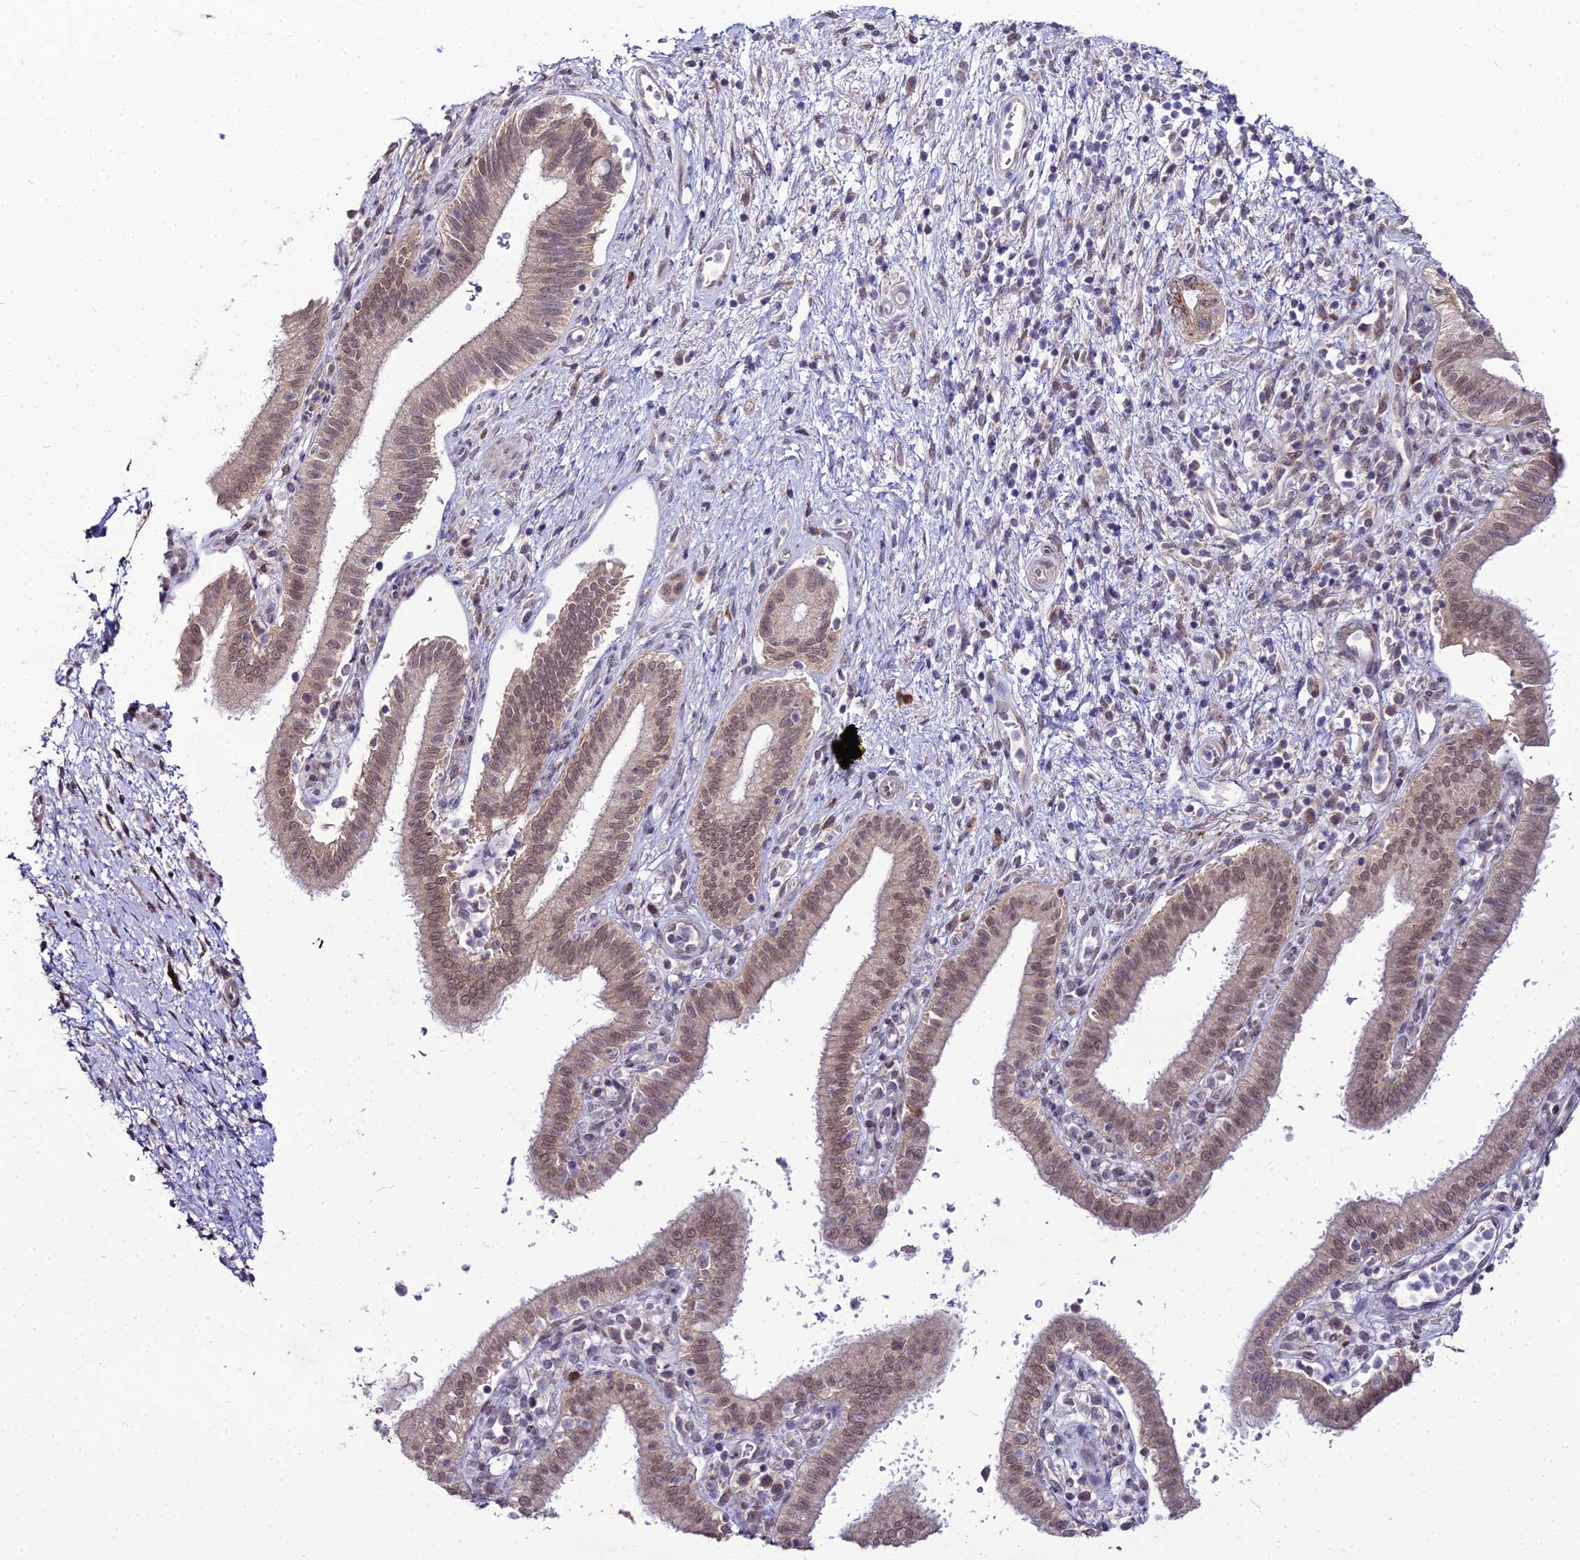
{"staining": {"intensity": "weak", "quantity": "25%-75%", "location": "cytoplasmic/membranous,nuclear"}, "tissue": "pancreatic cancer", "cell_type": "Tumor cells", "image_type": "cancer", "snomed": [{"axis": "morphology", "description": "Adenocarcinoma, NOS"}, {"axis": "topography", "description": "Pancreas"}], "caption": "The immunohistochemical stain highlights weak cytoplasmic/membranous and nuclear positivity in tumor cells of pancreatic cancer (adenocarcinoma) tissue.", "gene": "TROAP", "patient": {"sex": "female", "age": 73}}